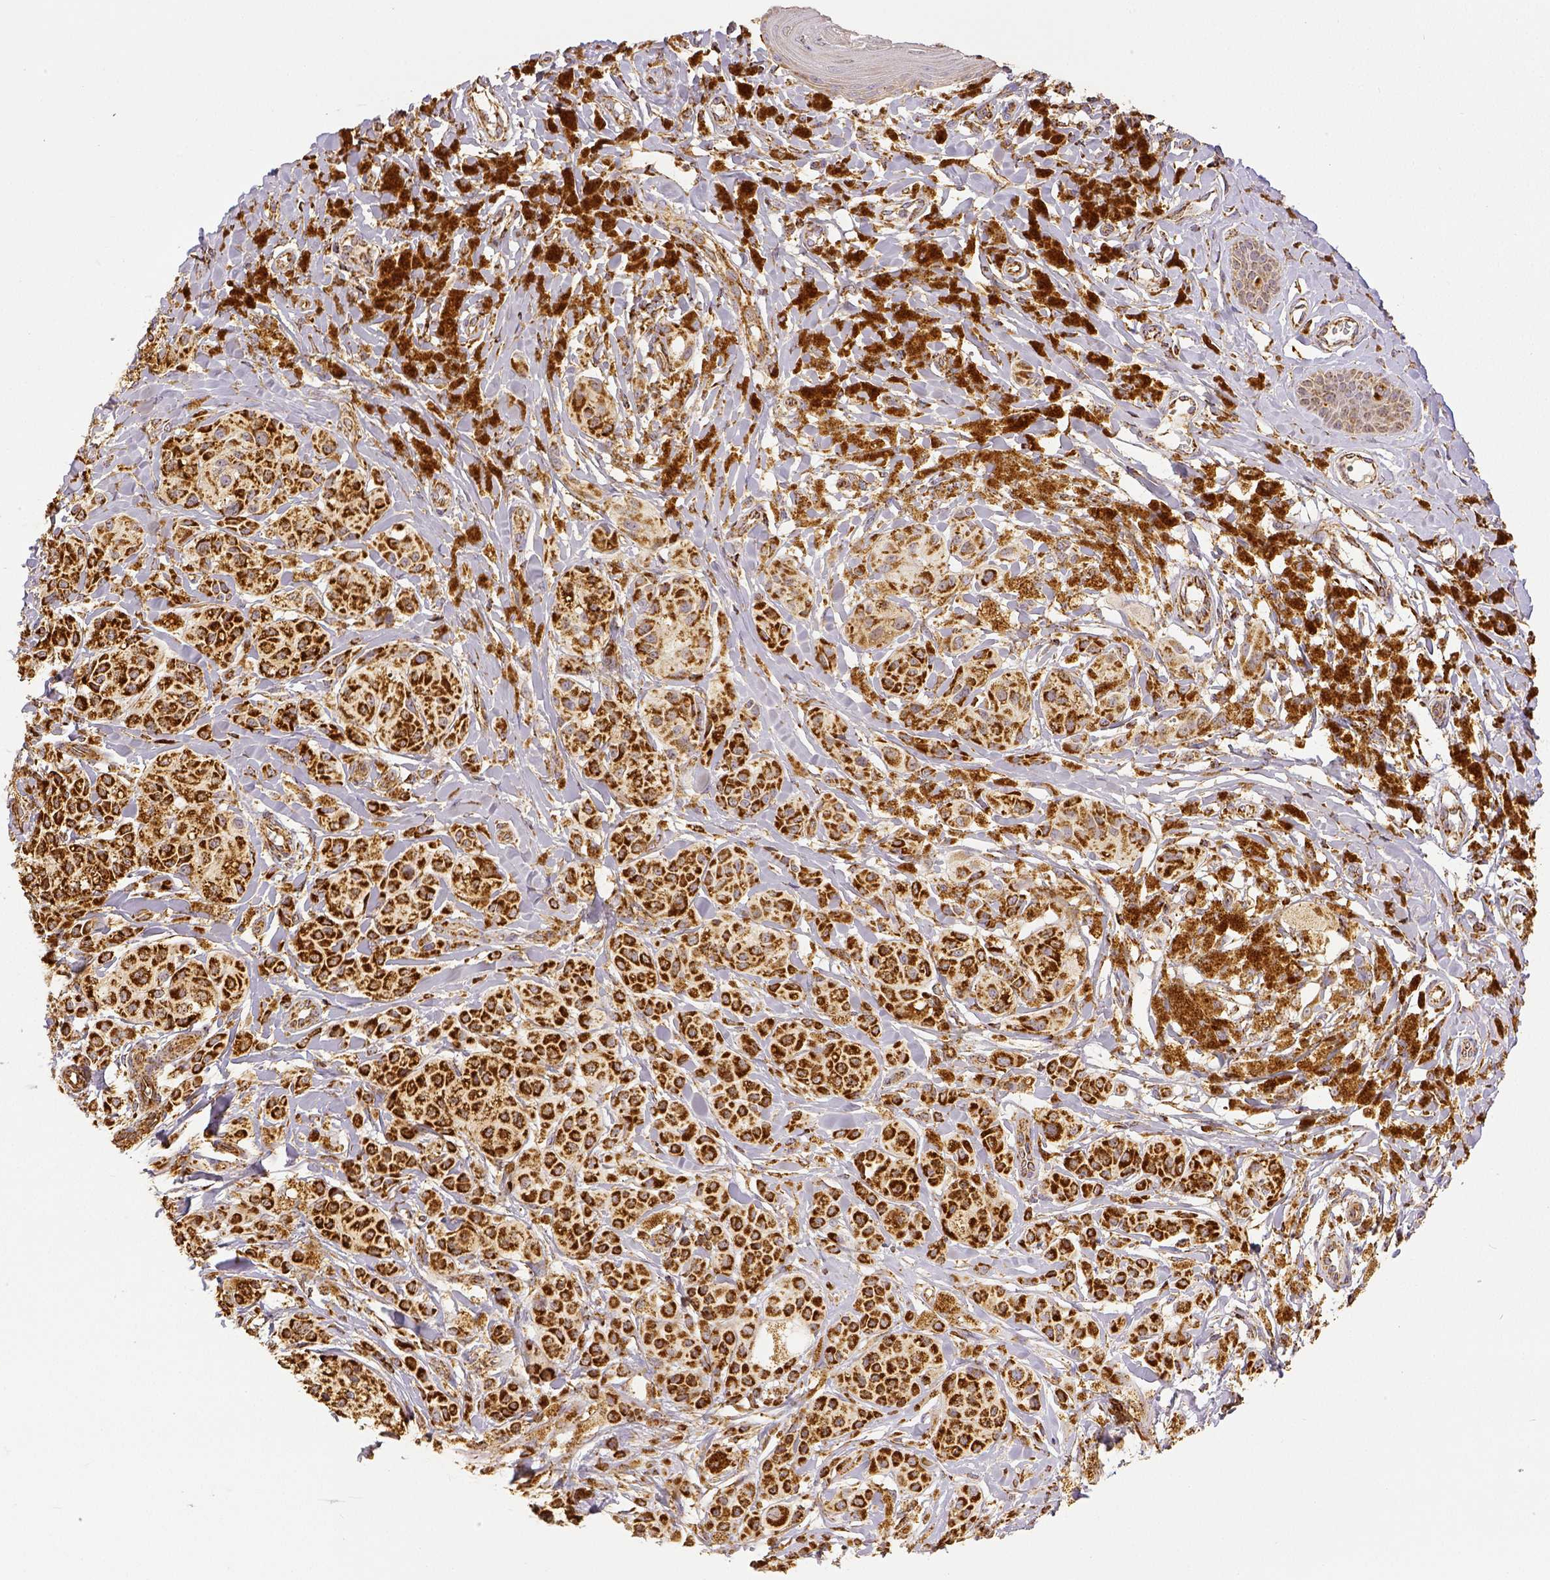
{"staining": {"intensity": "strong", "quantity": ">75%", "location": "cytoplasmic/membranous"}, "tissue": "melanoma", "cell_type": "Tumor cells", "image_type": "cancer", "snomed": [{"axis": "morphology", "description": "Malignant melanoma, NOS"}, {"axis": "topography", "description": "Skin"}], "caption": "Immunohistochemical staining of malignant melanoma displays high levels of strong cytoplasmic/membranous expression in about >75% of tumor cells. The staining was performed using DAB (3,3'-diaminobenzidine) to visualize the protein expression in brown, while the nuclei were stained in blue with hematoxylin (Magnification: 20x).", "gene": "SDHB", "patient": {"sex": "female", "age": 80}}